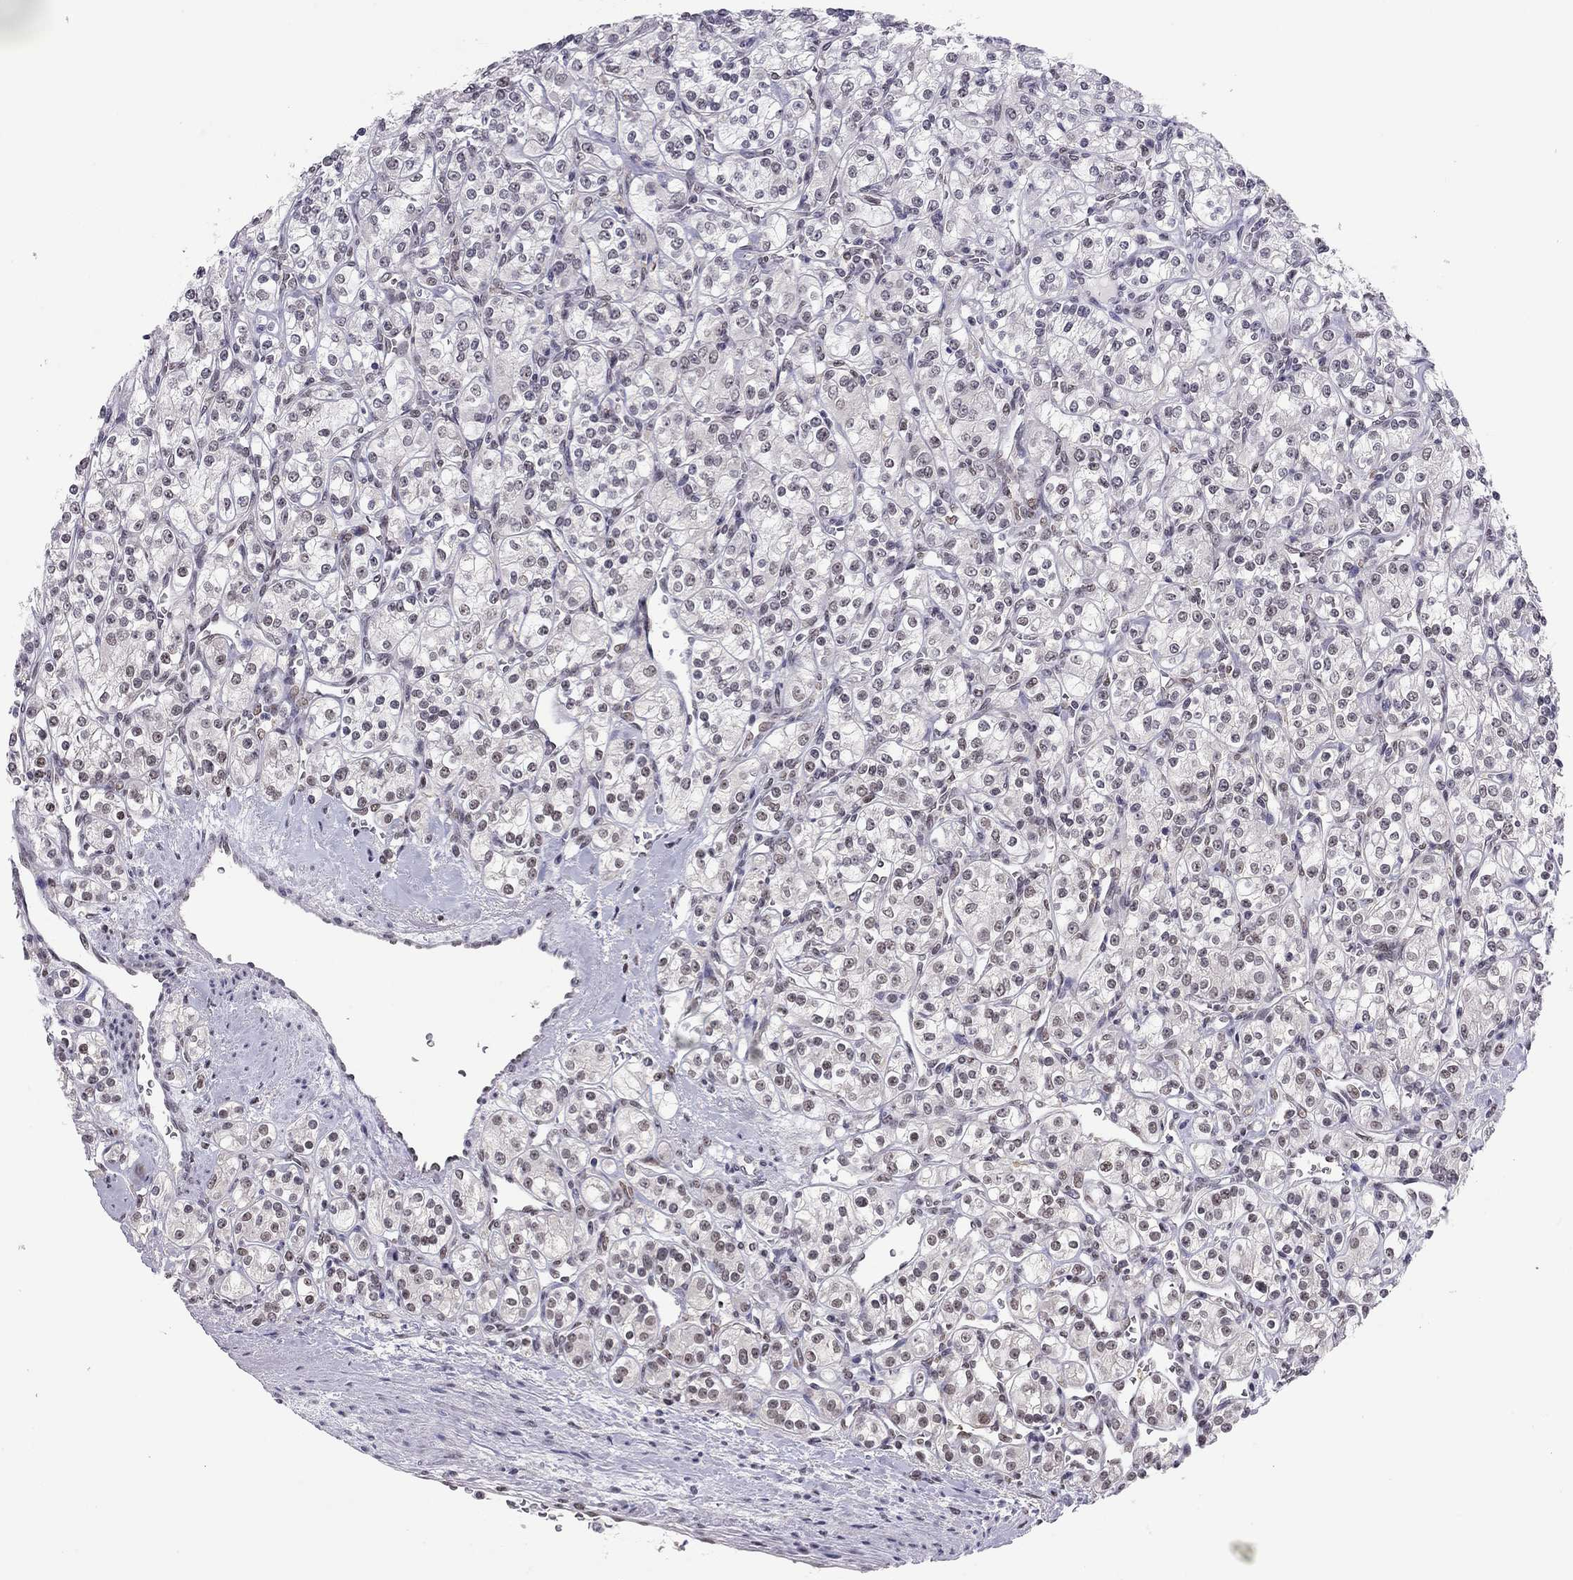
{"staining": {"intensity": "weak", "quantity": "25%-75%", "location": "nuclear"}, "tissue": "renal cancer", "cell_type": "Tumor cells", "image_type": "cancer", "snomed": [{"axis": "morphology", "description": "Adenocarcinoma, NOS"}, {"axis": "topography", "description": "Kidney"}], "caption": "Protein analysis of renal adenocarcinoma tissue exhibits weak nuclear staining in approximately 25%-75% of tumor cells. The protein is stained brown, and the nuclei are stained in blue (DAB IHC with brightfield microscopy, high magnification).", "gene": "DOT1L", "patient": {"sex": "male", "age": 77}}